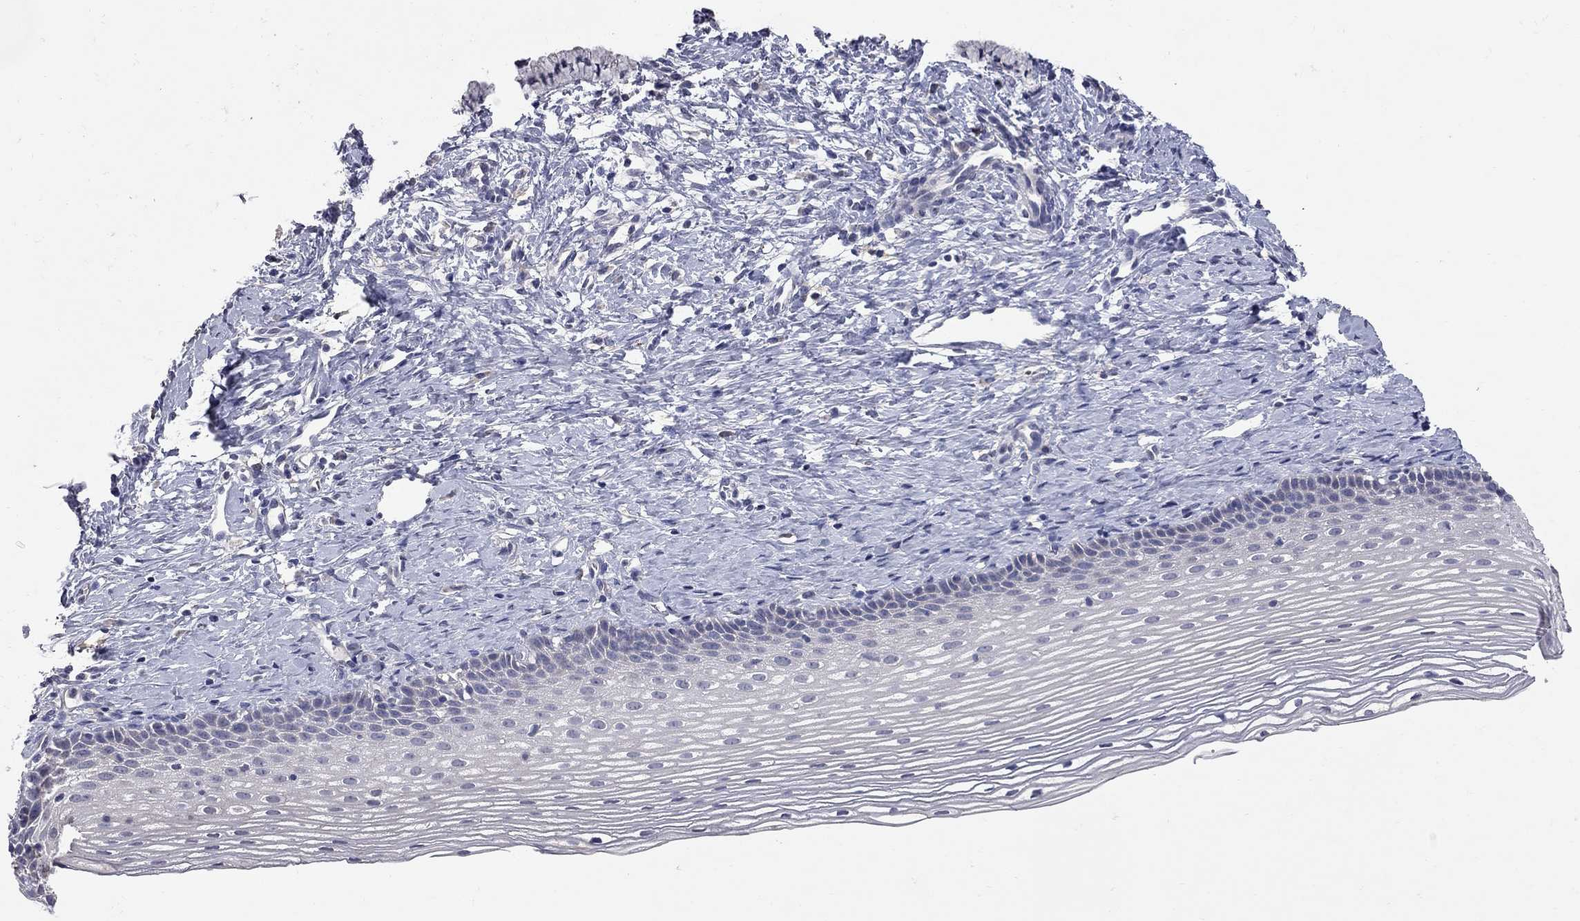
{"staining": {"intensity": "negative", "quantity": "none", "location": "none"}, "tissue": "cervix", "cell_type": "Glandular cells", "image_type": "normal", "snomed": [{"axis": "morphology", "description": "Normal tissue, NOS"}, {"axis": "topography", "description": "Cervix"}], "caption": "This image is of benign cervix stained with IHC to label a protein in brown with the nuclei are counter-stained blue. There is no positivity in glandular cells.", "gene": "NOS2", "patient": {"sex": "female", "age": 39}}